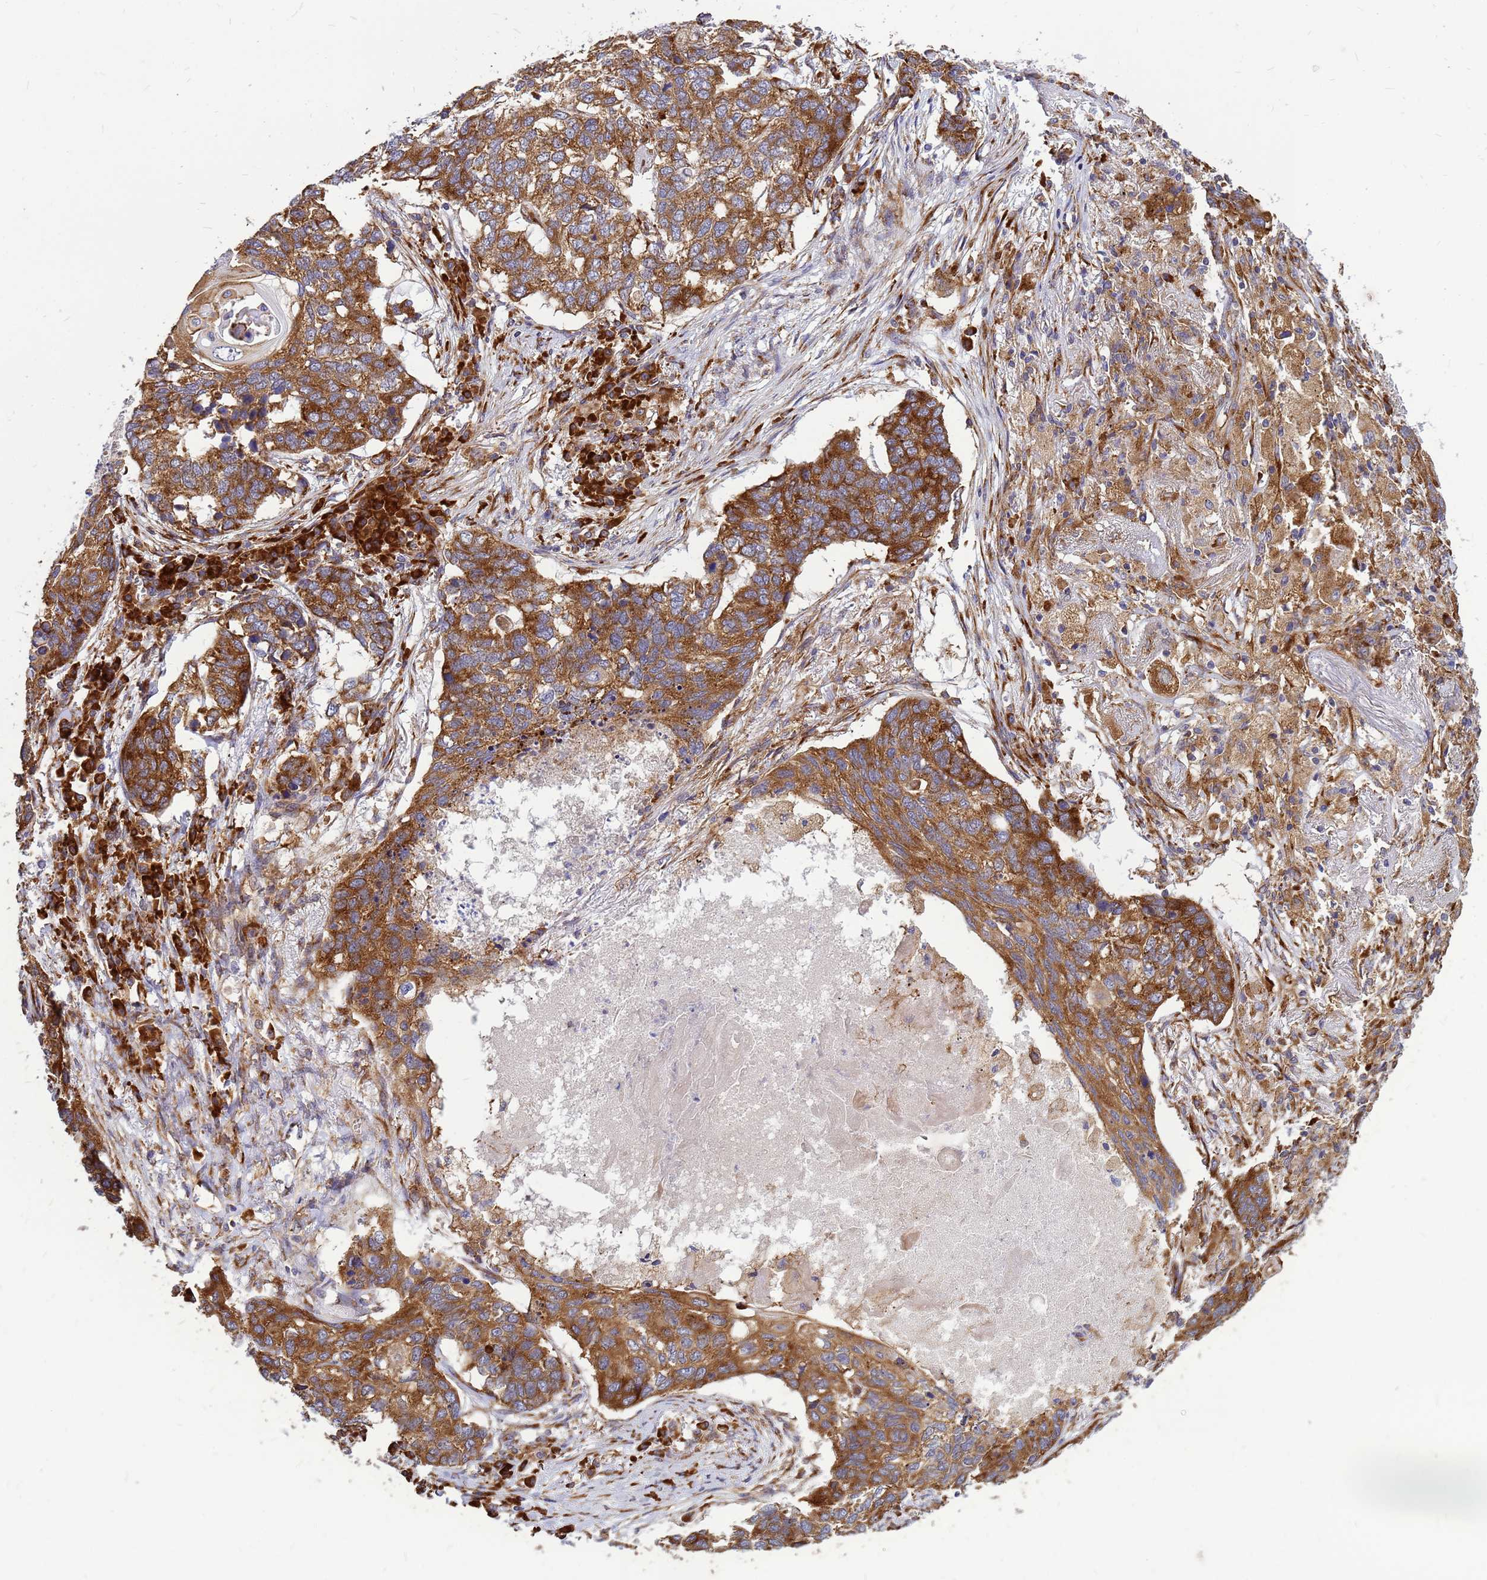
{"staining": {"intensity": "strong", "quantity": ">75%", "location": "cytoplasmic/membranous"}, "tissue": "lung cancer", "cell_type": "Tumor cells", "image_type": "cancer", "snomed": [{"axis": "morphology", "description": "Squamous cell carcinoma, NOS"}, {"axis": "topography", "description": "Lung"}], "caption": "This micrograph displays lung squamous cell carcinoma stained with immunohistochemistry to label a protein in brown. The cytoplasmic/membranous of tumor cells show strong positivity for the protein. Nuclei are counter-stained blue.", "gene": "RPL8", "patient": {"sex": "female", "age": 63}}